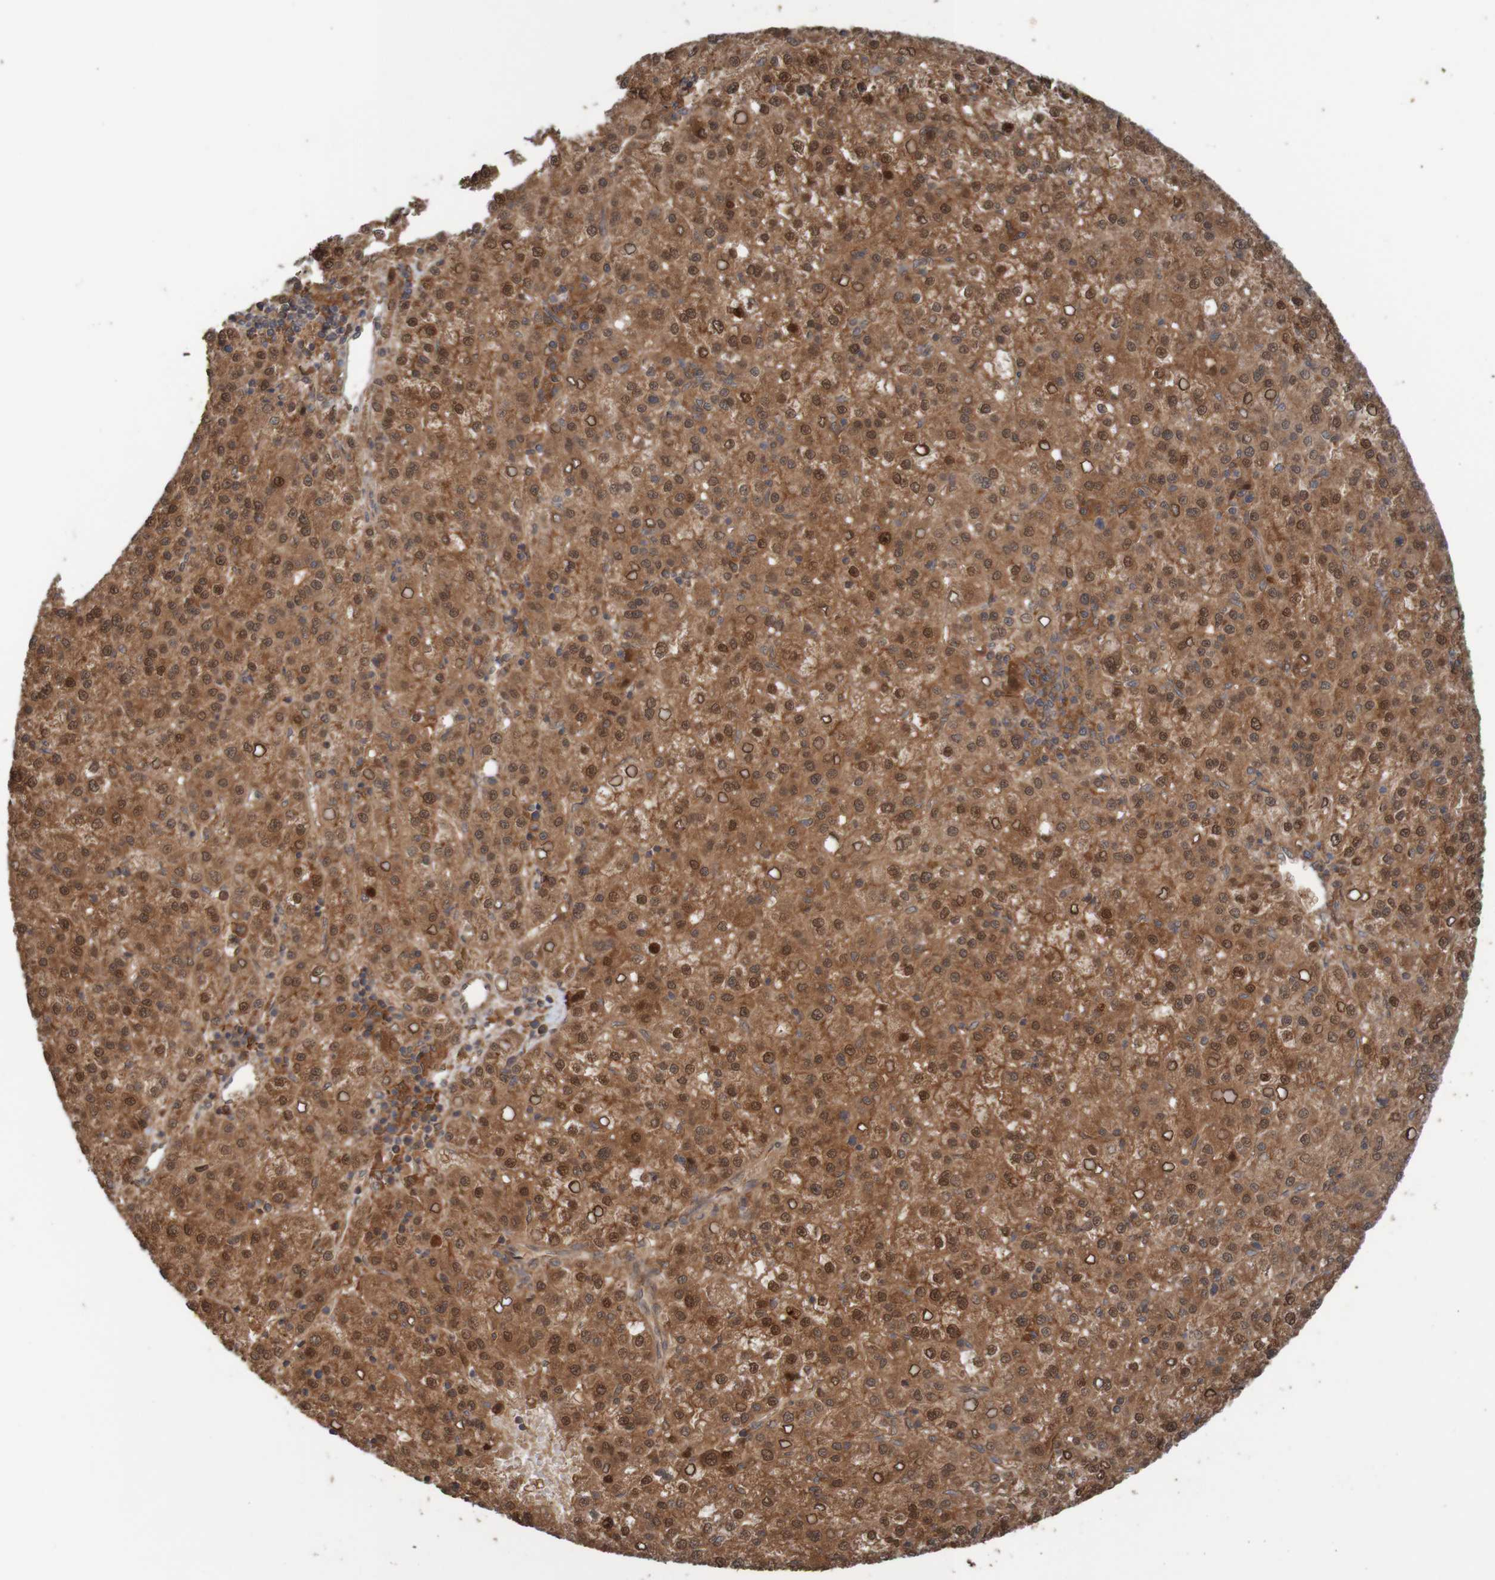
{"staining": {"intensity": "moderate", "quantity": ">75%", "location": "cytoplasmic/membranous,nuclear"}, "tissue": "liver cancer", "cell_type": "Tumor cells", "image_type": "cancer", "snomed": [{"axis": "morphology", "description": "Carcinoma, Hepatocellular, NOS"}, {"axis": "topography", "description": "Liver"}], "caption": "Brown immunohistochemical staining in human liver cancer reveals moderate cytoplasmic/membranous and nuclear expression in approximately >75% of tumor cells.", "gene": "ARHGEF11", "patient": {"sex": "female", "age": 58}}